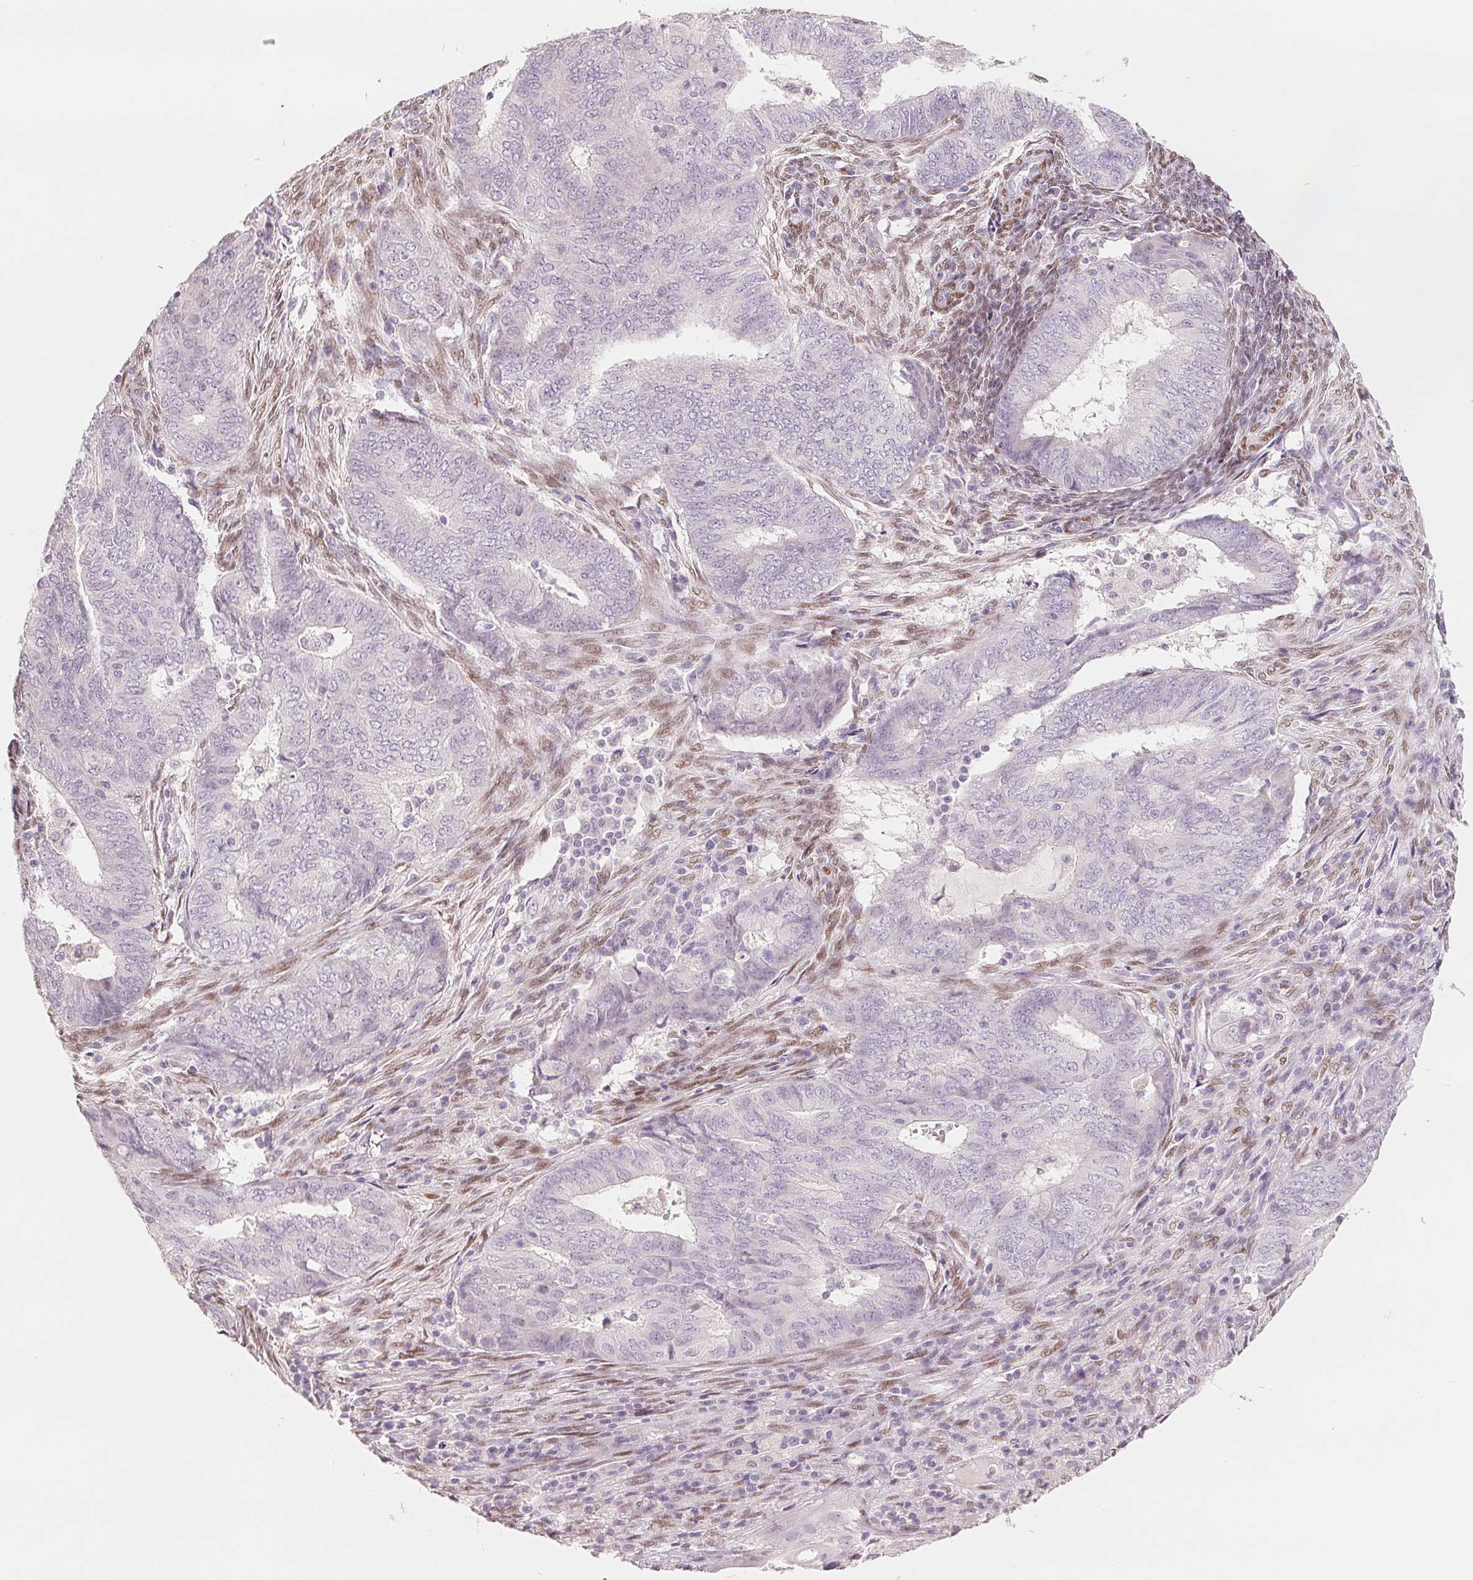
{"staining": {"intensity": "negative", "quantity": "none", "location": "none"}, "tissue": "endometrial cancer", "cell_type": "Tumor cells", "image_type": "cancer", "snomed": [{"axis": "morphology", "description": "Adenocarcinoma, NOS"}, {"axis": "topography", "description": "Endometrium"}], "caption": "Adenocarcinoma (endometrial) stained for a protein using immunohistochemistry reveals no positivity tumor cells.", "gene": "SMARCD3", "patient": {"sex": "female", "age": 62}}